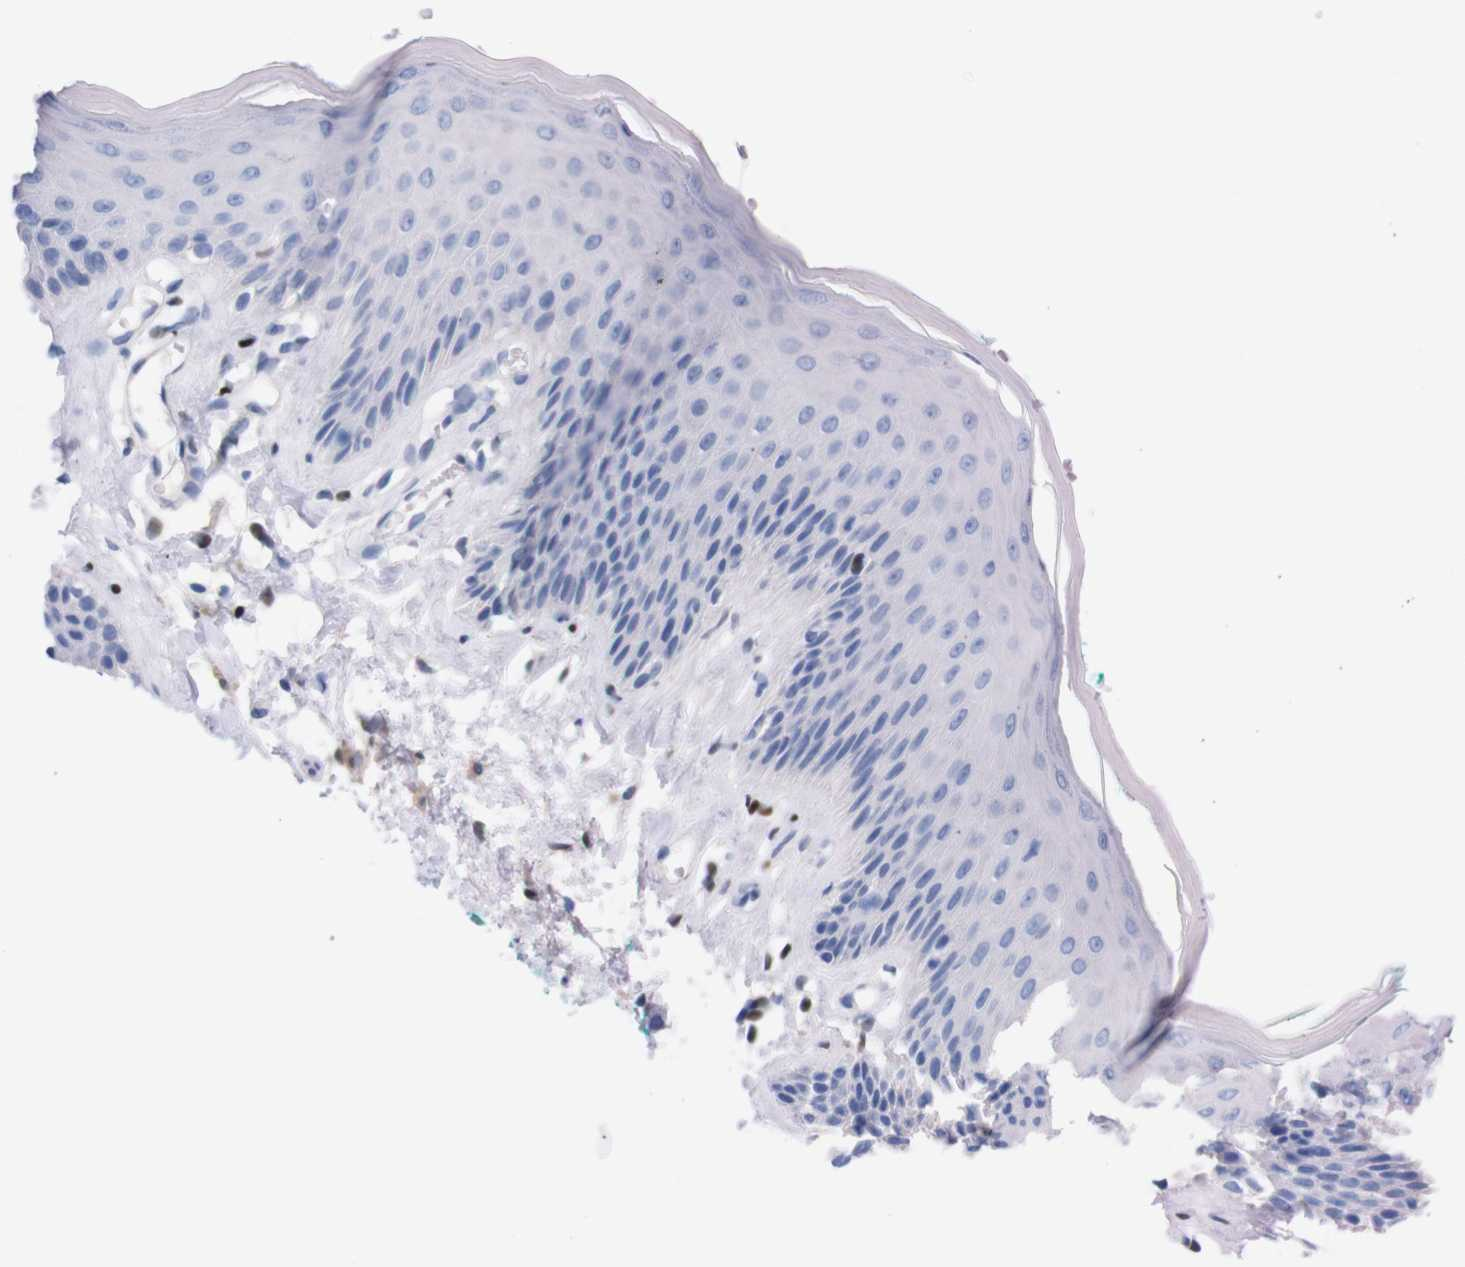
{"staining": {"intensity": "negative", "quantity": "none", "location": "none"}, "tissue": "skin", "cell_type": "Epidermal cells", "image_type": "normal", "snomed": [{"axis": "morphology", "description": "Normal tissue, NOS"}, {"axis": "topography", "description": "Vulva"}], "caption": "A photomicrograph of human skin is negative for staining in epidermal cells. Brightfield microscopy of immunohistochemistry (IHC) stained with DAB (brown) and hematoxylin (blue), captured at high magnification.", "gene": "P2RY12", "patient": {"sex": "female", "age": 73}}